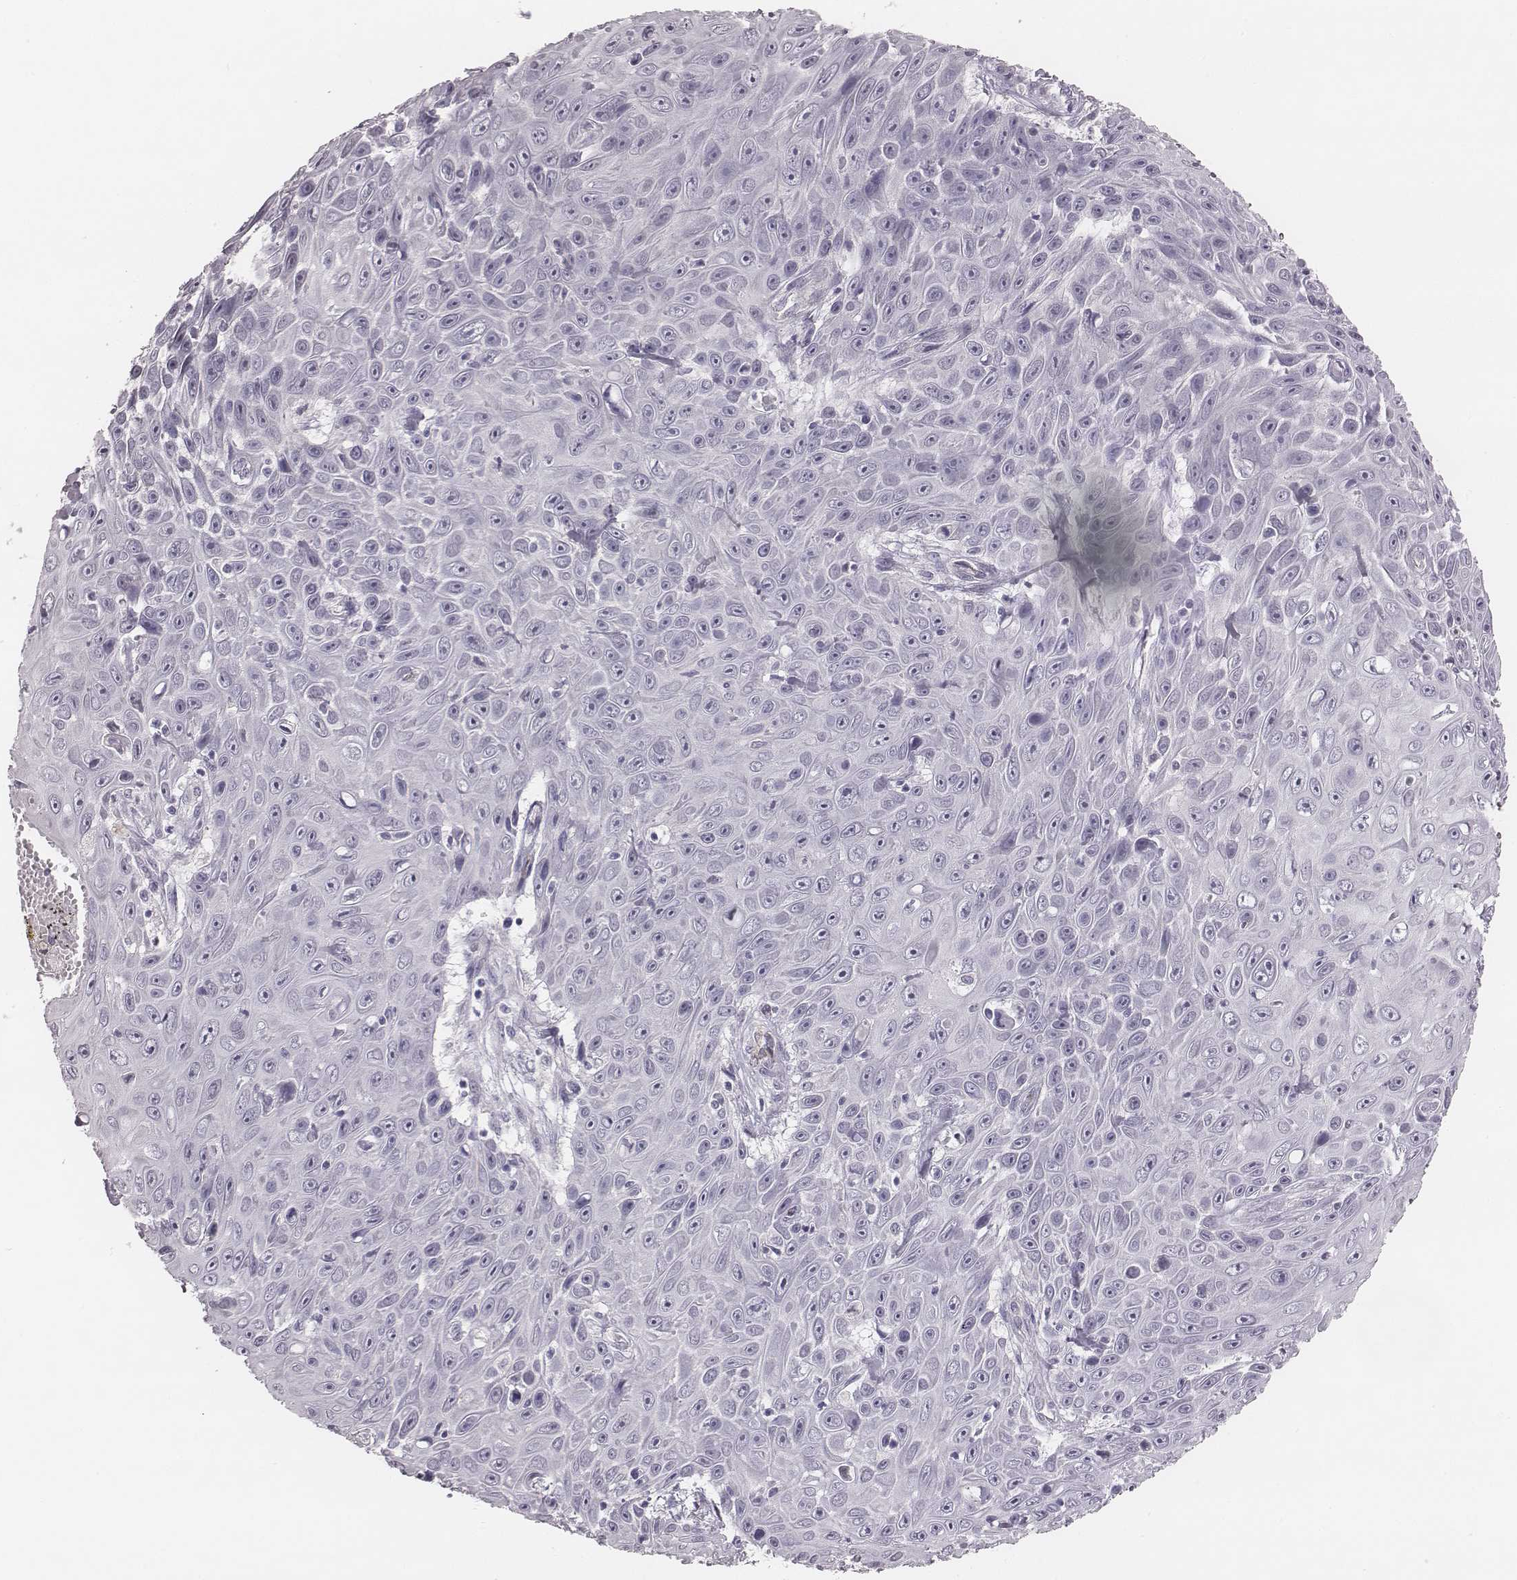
{"staining": {"intensity": "negative", "quantity": "none", "location": "none"}, "tissue": "skin cancer", "cell_type": "Tumor cells", "image_type": "cancer", "snomed": [{"axis": "morphology", "description": "Squamous cell carcinoma, NOS"}, {"axis": "topography", "description": "Skin"}], "caption": "The photomicrograph displays no significant expression in tumor cells of skin cancer (squamous cell carcinoma).", "gene": "KCNJ12", "patient": {"sex": "male", "age": 82}}